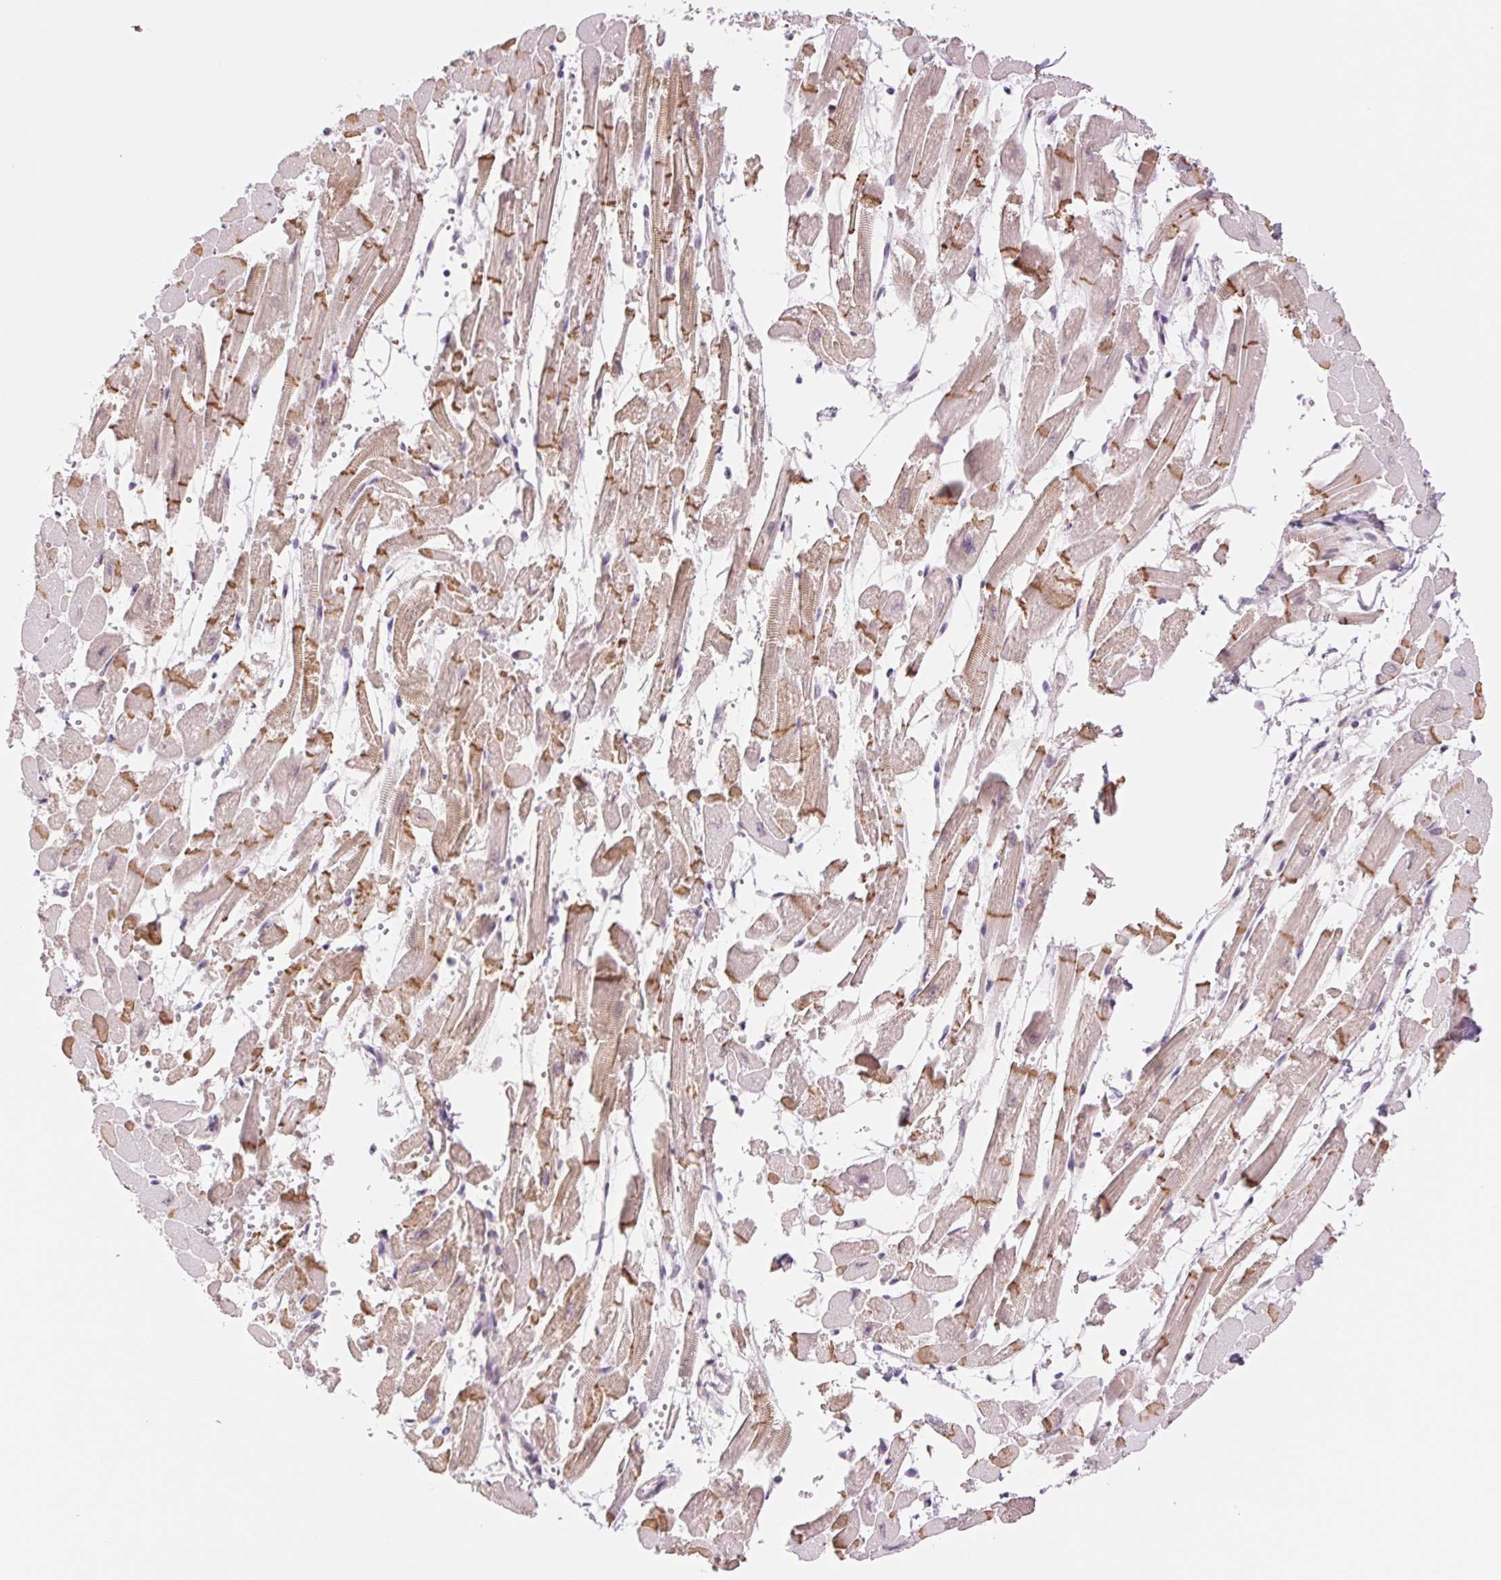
{"staining": {"intensity": "moderate", "quantity": ">75%", "location": "cytoplasmic/membranous"}, "tissue": "heart muscle", "cell_type": "Cardiomyocytes", "image_type": "normal", "snomed": [{"axis": "morphology", "description": "Normal tissue, NOS"}, {"axis": "topography", "description": "Heart"}], "caption": "A high-resolution image shows immunohistochemistry (IHC) staining of benign heart muscle, which displays moderate cytoplasmic/membranous expression in approximately >75% of cardiomyocytes.", "gene": "RPRD1B", "patient": {"sex": "female", "age": 52}}